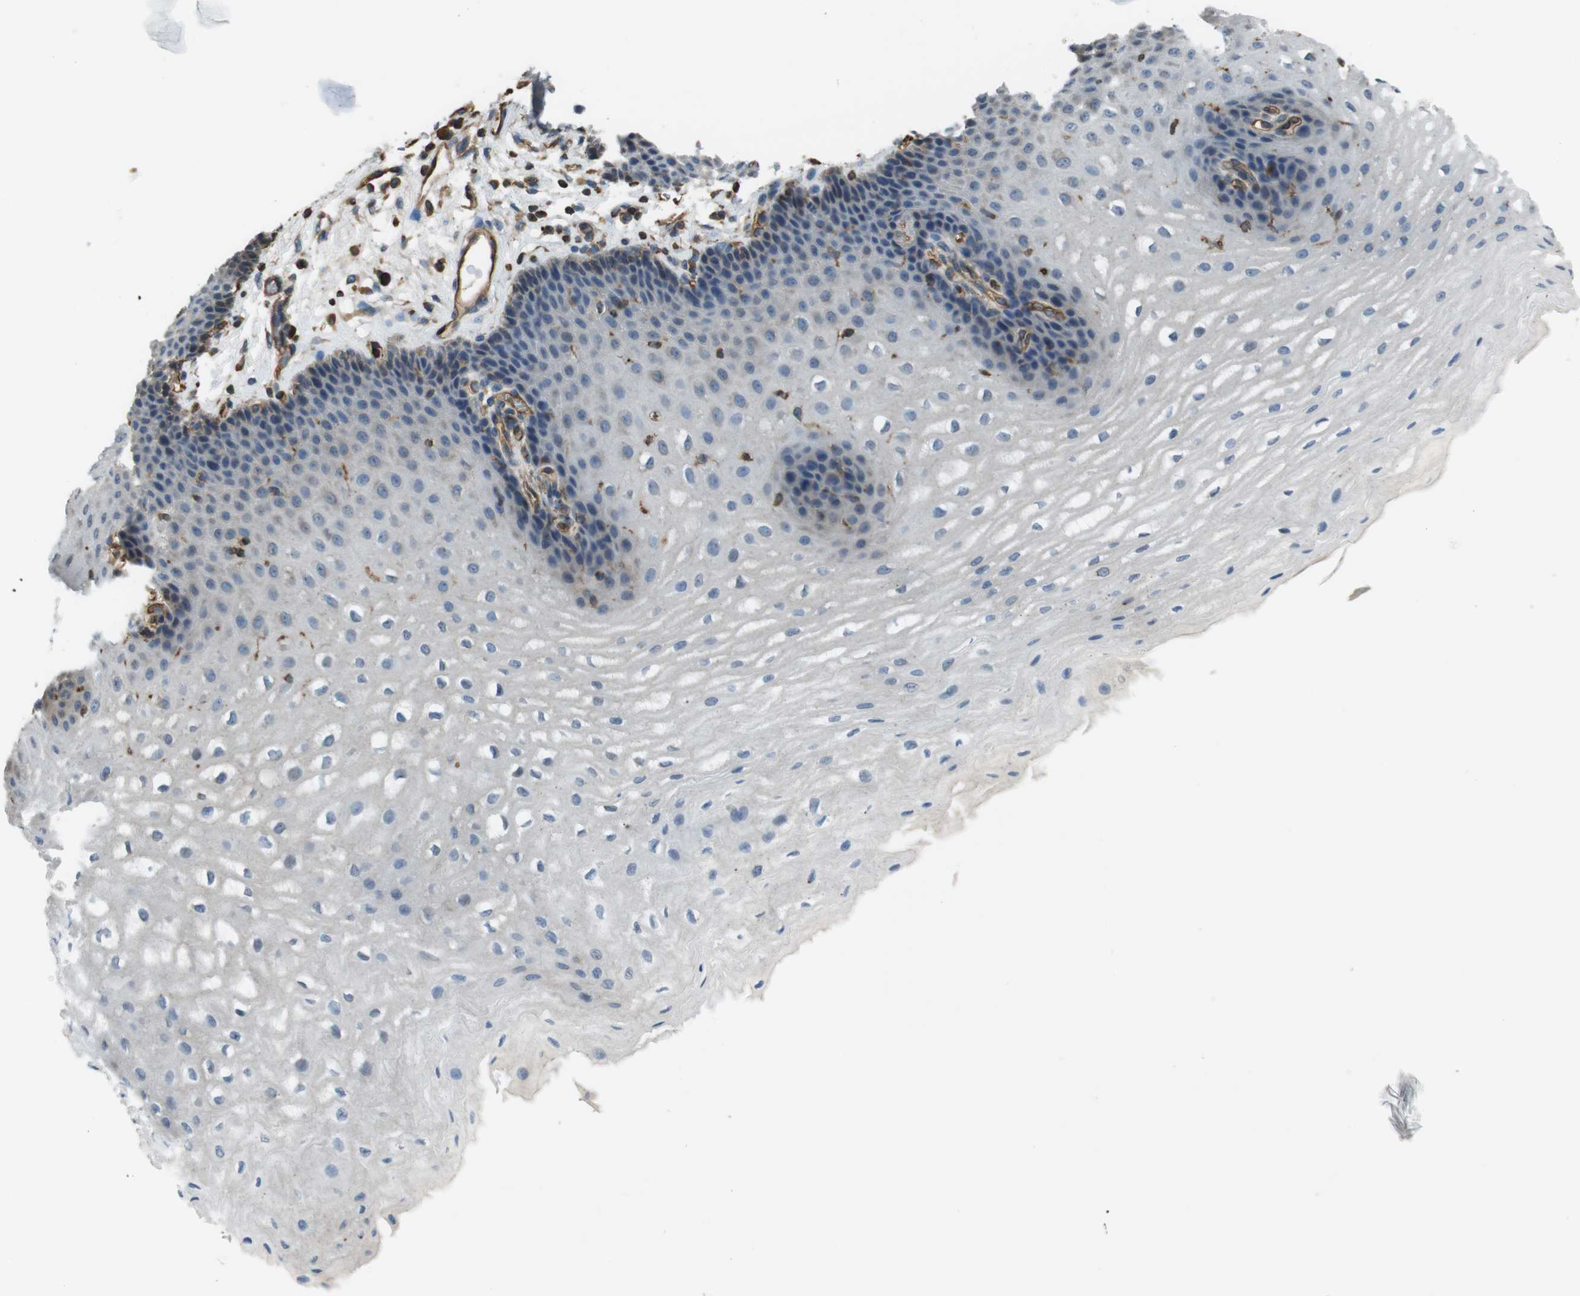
{"staining": {"intensity": "moderate", "quantity": "<25%", "location": "cytoplasmic/membranous"}, "tissue": "esophagus", "cell_type": "Squamous epithelial cells", "image_type": "normal", "snomed": [{"axis": "morphology", "description": "Normal tissue, NOS"}, {"axis": "topography", "description": "Esophagus"}], "caption": "Immunohistochemical staining of unremarkable human esophagus demonstrates low levels of moderate cytoplasmic/membranous staining in about <25% of squamous epithelial cells.", "gene": "FCAR", "patient": {"sex": "male", "age": 54}}